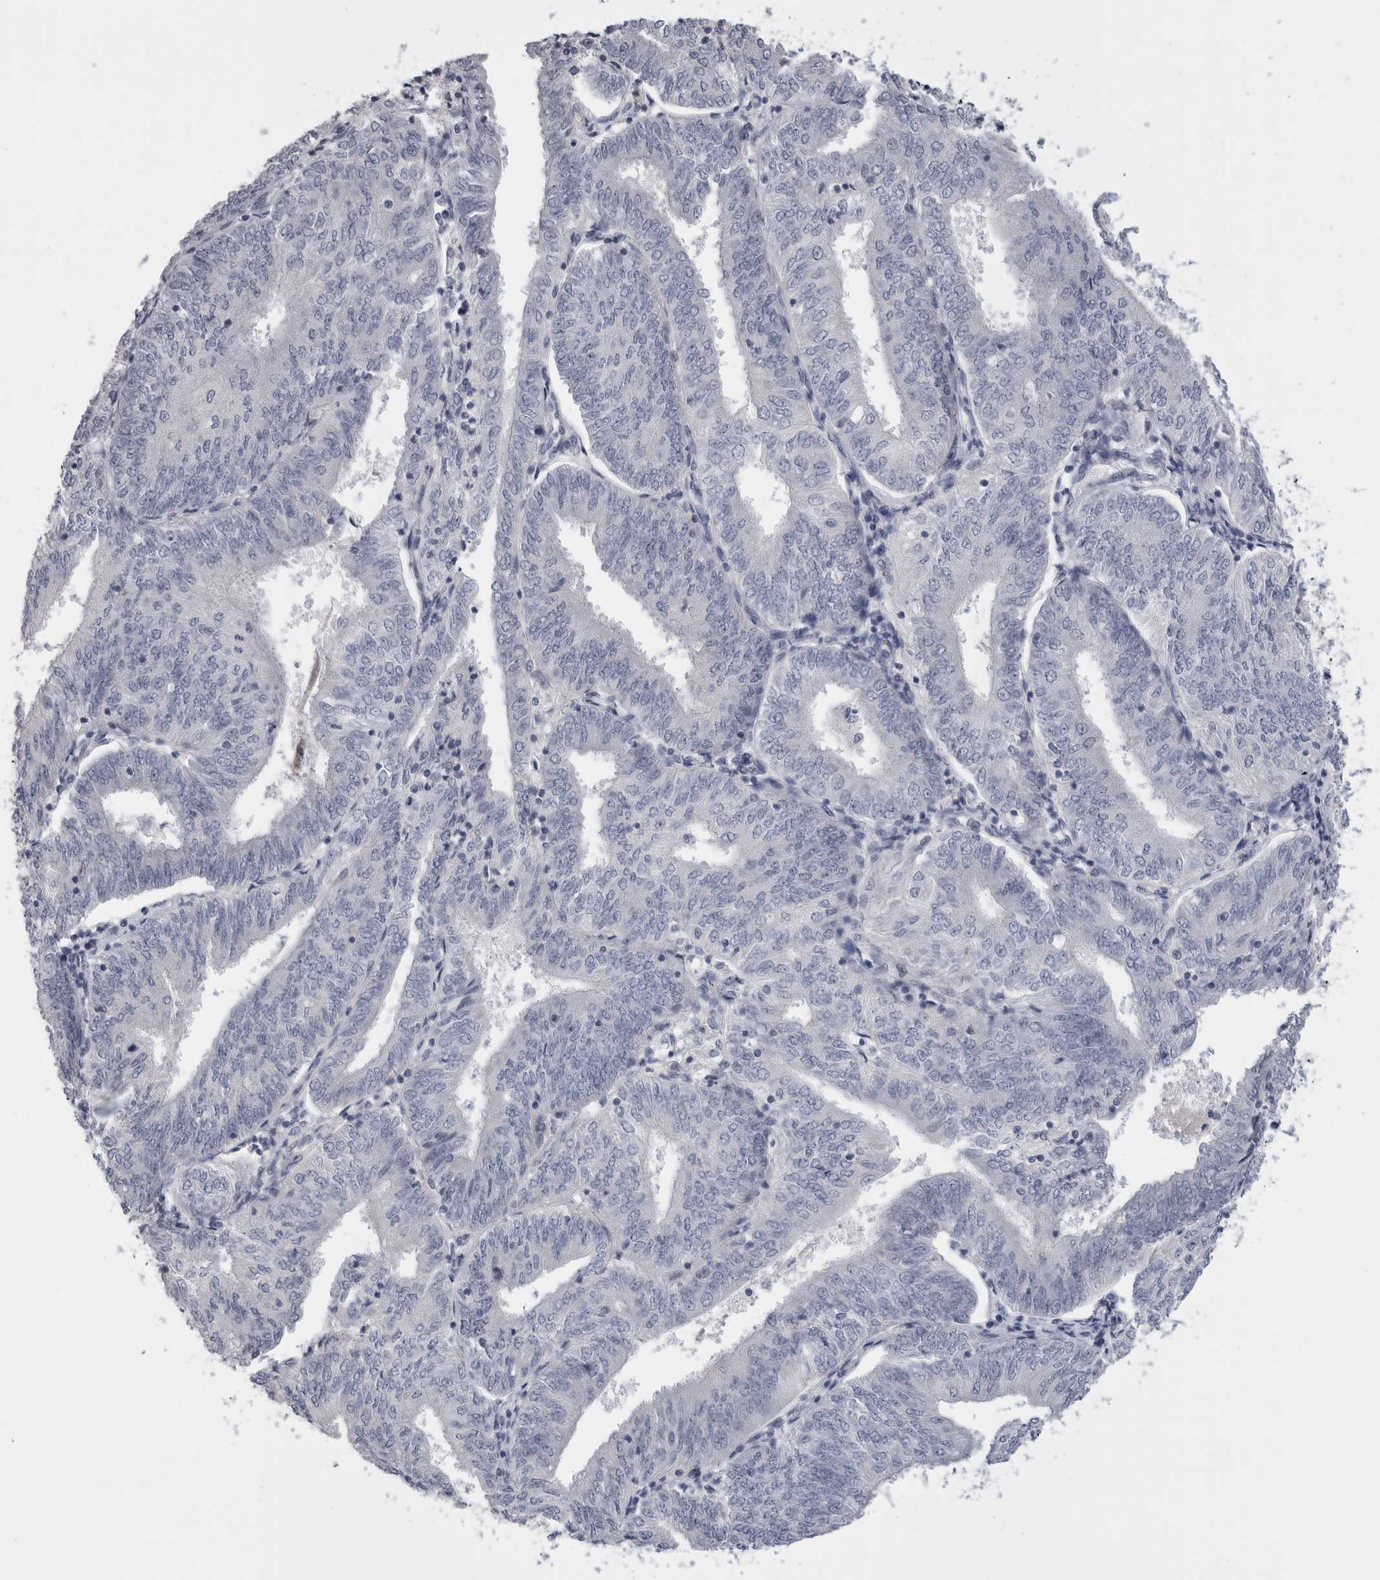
{"staining": {"intensity": "negative", "quantity": "none", "location": "none"}, "tissue": "endometrial cancer", "cell_type": "Tumor cells", "image_type": "cancer", "snomed": [{"axis": "morphology", "description": "Adenocarcinoma, NOS"}, {"axis": "topography", "description": "Endometrium"}], "caption": "Immunohistochemistry (IHC) photomicrograph of human endometrial adenocarcinoma stained for a protein (brown), which exhibits no staining in tumor cells.", "gene": "KIF18B", "patient": {"sex": "female", "age": 58}}